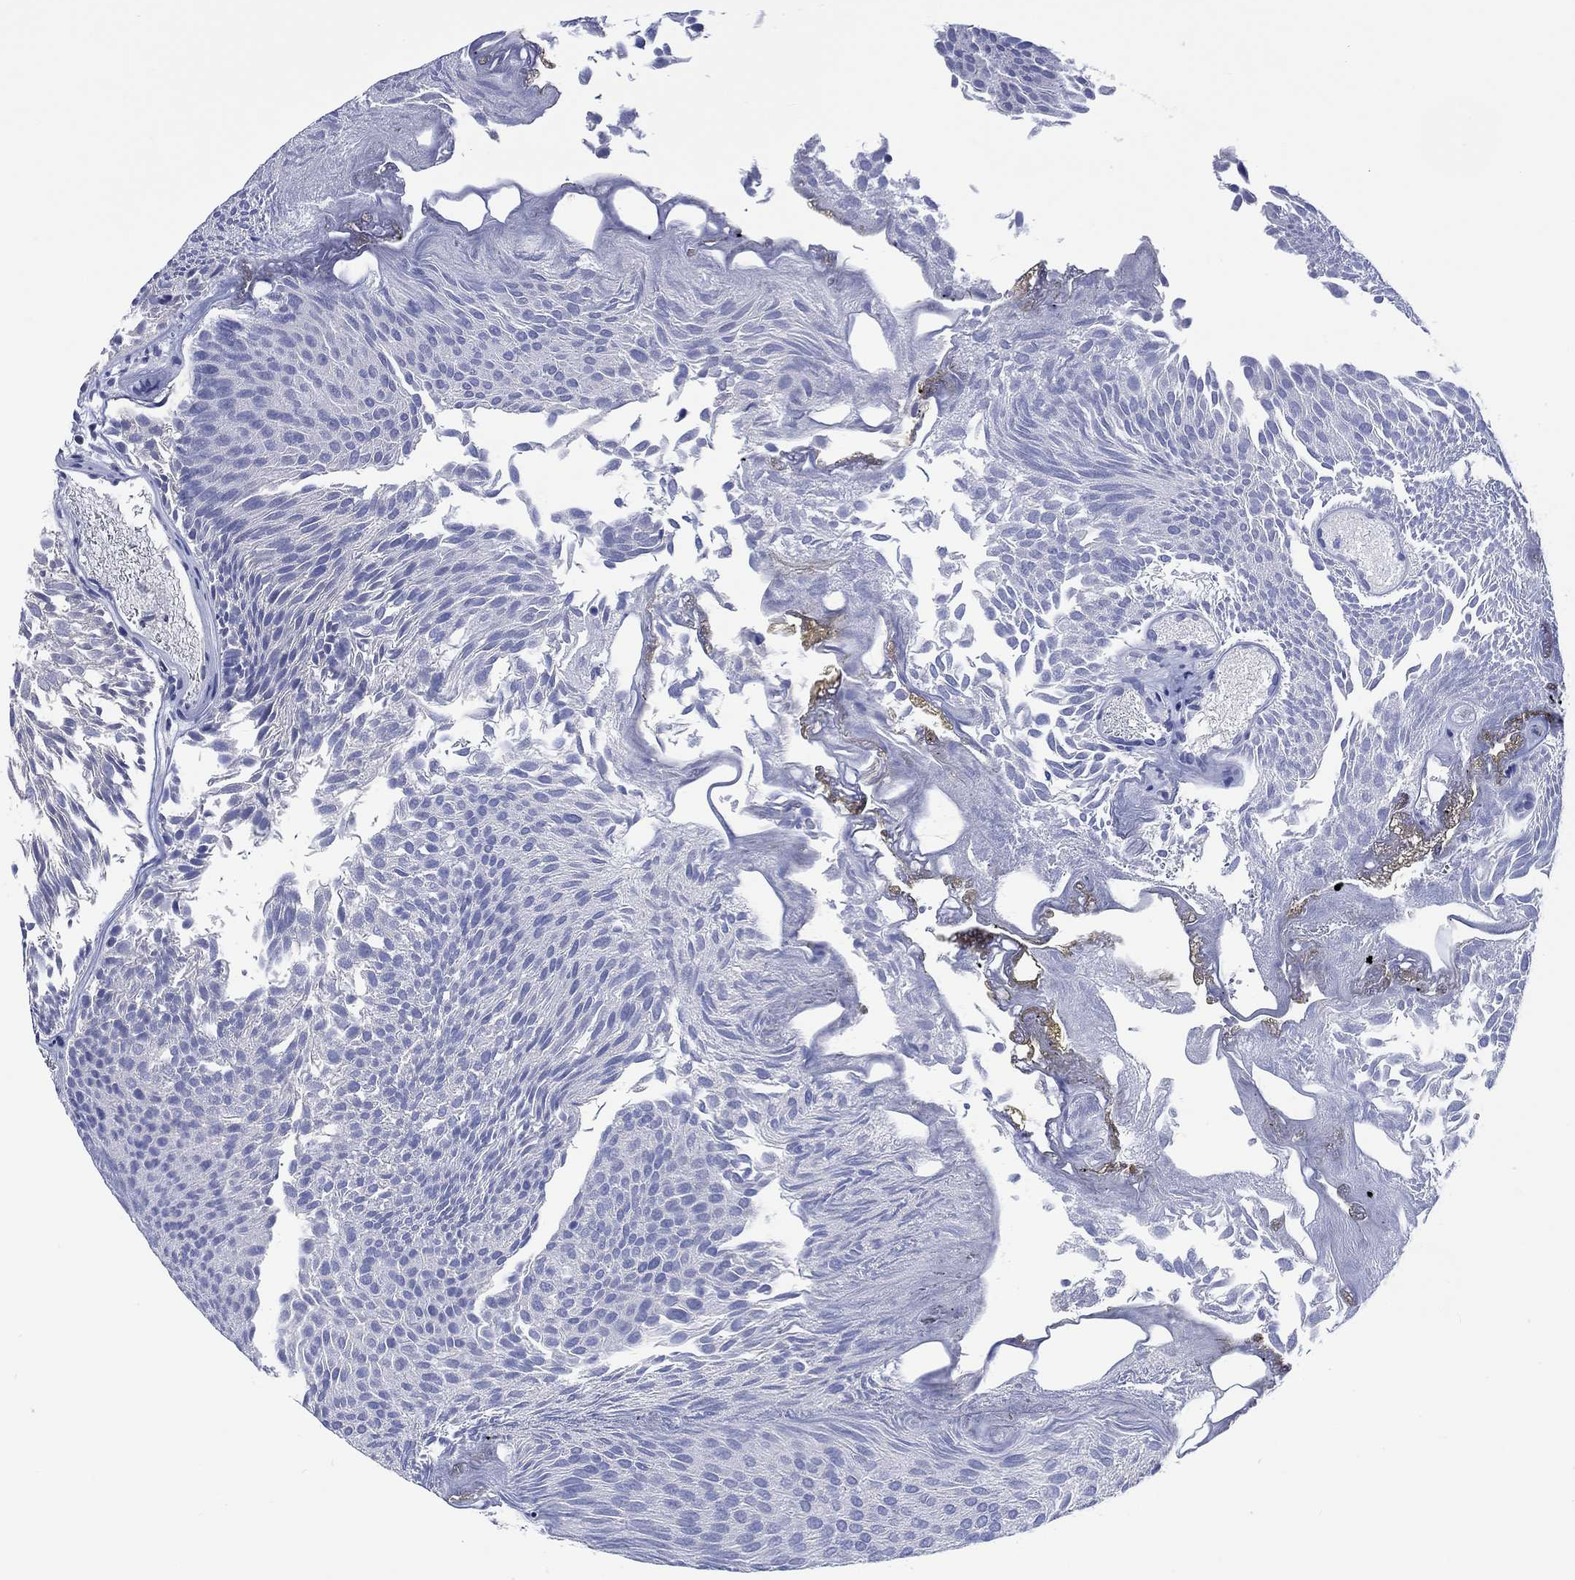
{"staining": {"intensity": "negative", "quantity": "none", "location": "none"}, "tissue": "urothelial cancer", "cell_type": "Tumor cells", "image_type": "cancer", "snomed": [{"axis": "morphology", "description": "Urothelial carcinoma, Low grade"}, {"axis": "topography", "description": "Urinary bladder"}], "caption": "High magnification brightfield microscopy of urothelial carcinoma (low-grade) stained with DAB (3,3'-diaminobenzidine) (brown) and counterstained with hematoxylin (blue): tumor cells show no significant staining.", "gene": "TOMM20L", "patient": {"sex": "male", "age": 52}}